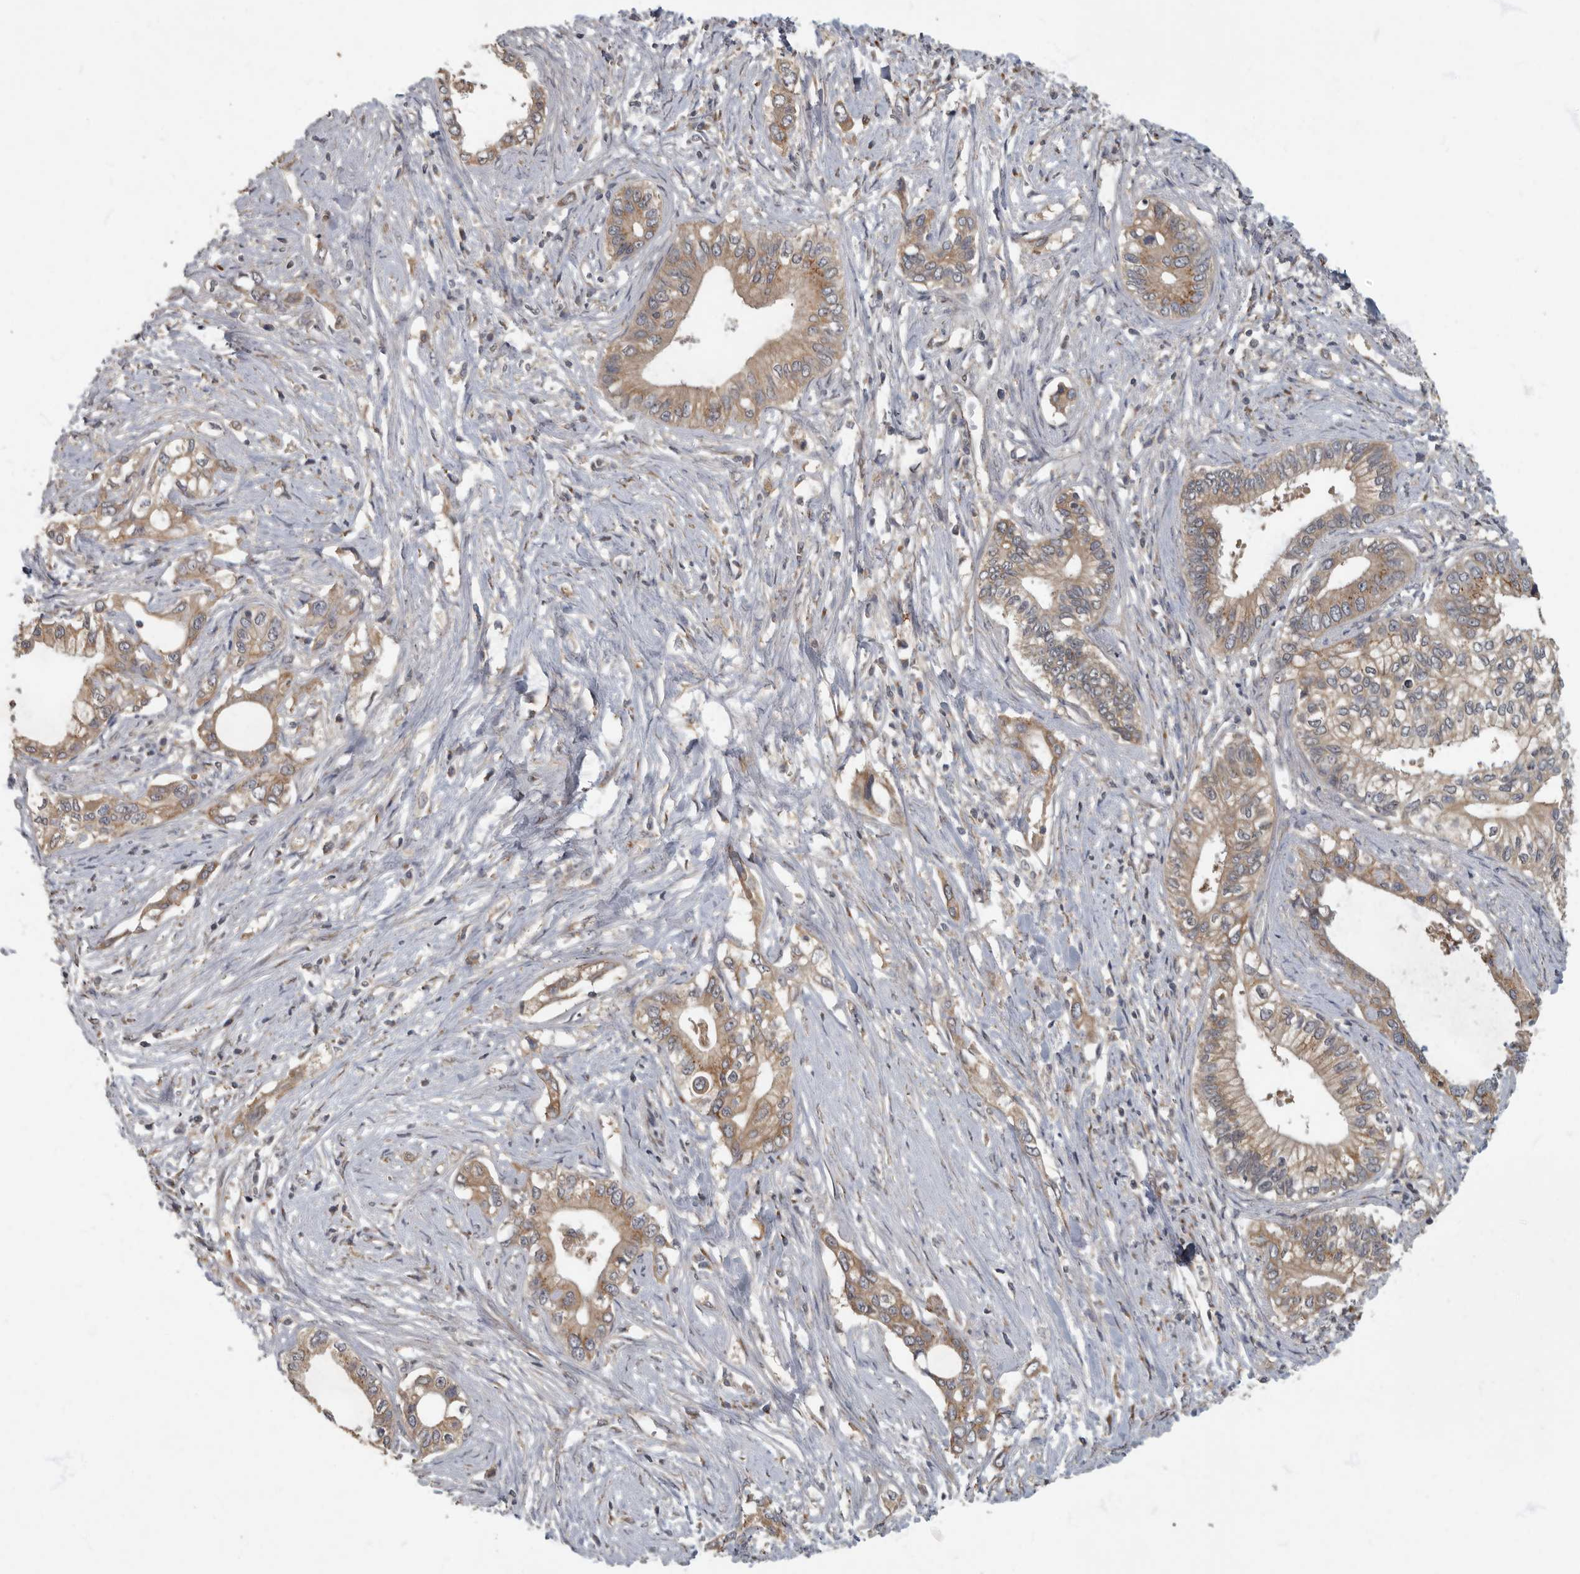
{"staining": {"intensity": "moderate", "quantity": ">75%", "location": "cytoplasmic/membranous"}, "tissue": "pancreatic cancer", "cell_type": "Tumor cells", "image_type": "cancer", "snomed": [{"axis": "morphology", "description": "Normal tissue, NOS"}, {"axis": "morphology", "description": "Adenocarcinoma, NOS"}, {"axis": "topography", "description": "Pancreas"}, {"axis": "topography", "description": "Peripheral nerve tissue"}], "caption": "IHC photomicrograph of adenocarcinoma (pancreatic) stained for a protein (brown), which demonstrates medium levels of moderate cytoplasmic/membranous expression in about >75% of tumor cells.", "gene": "IQCK", "patient": {"sex": "male", "age": 59}}